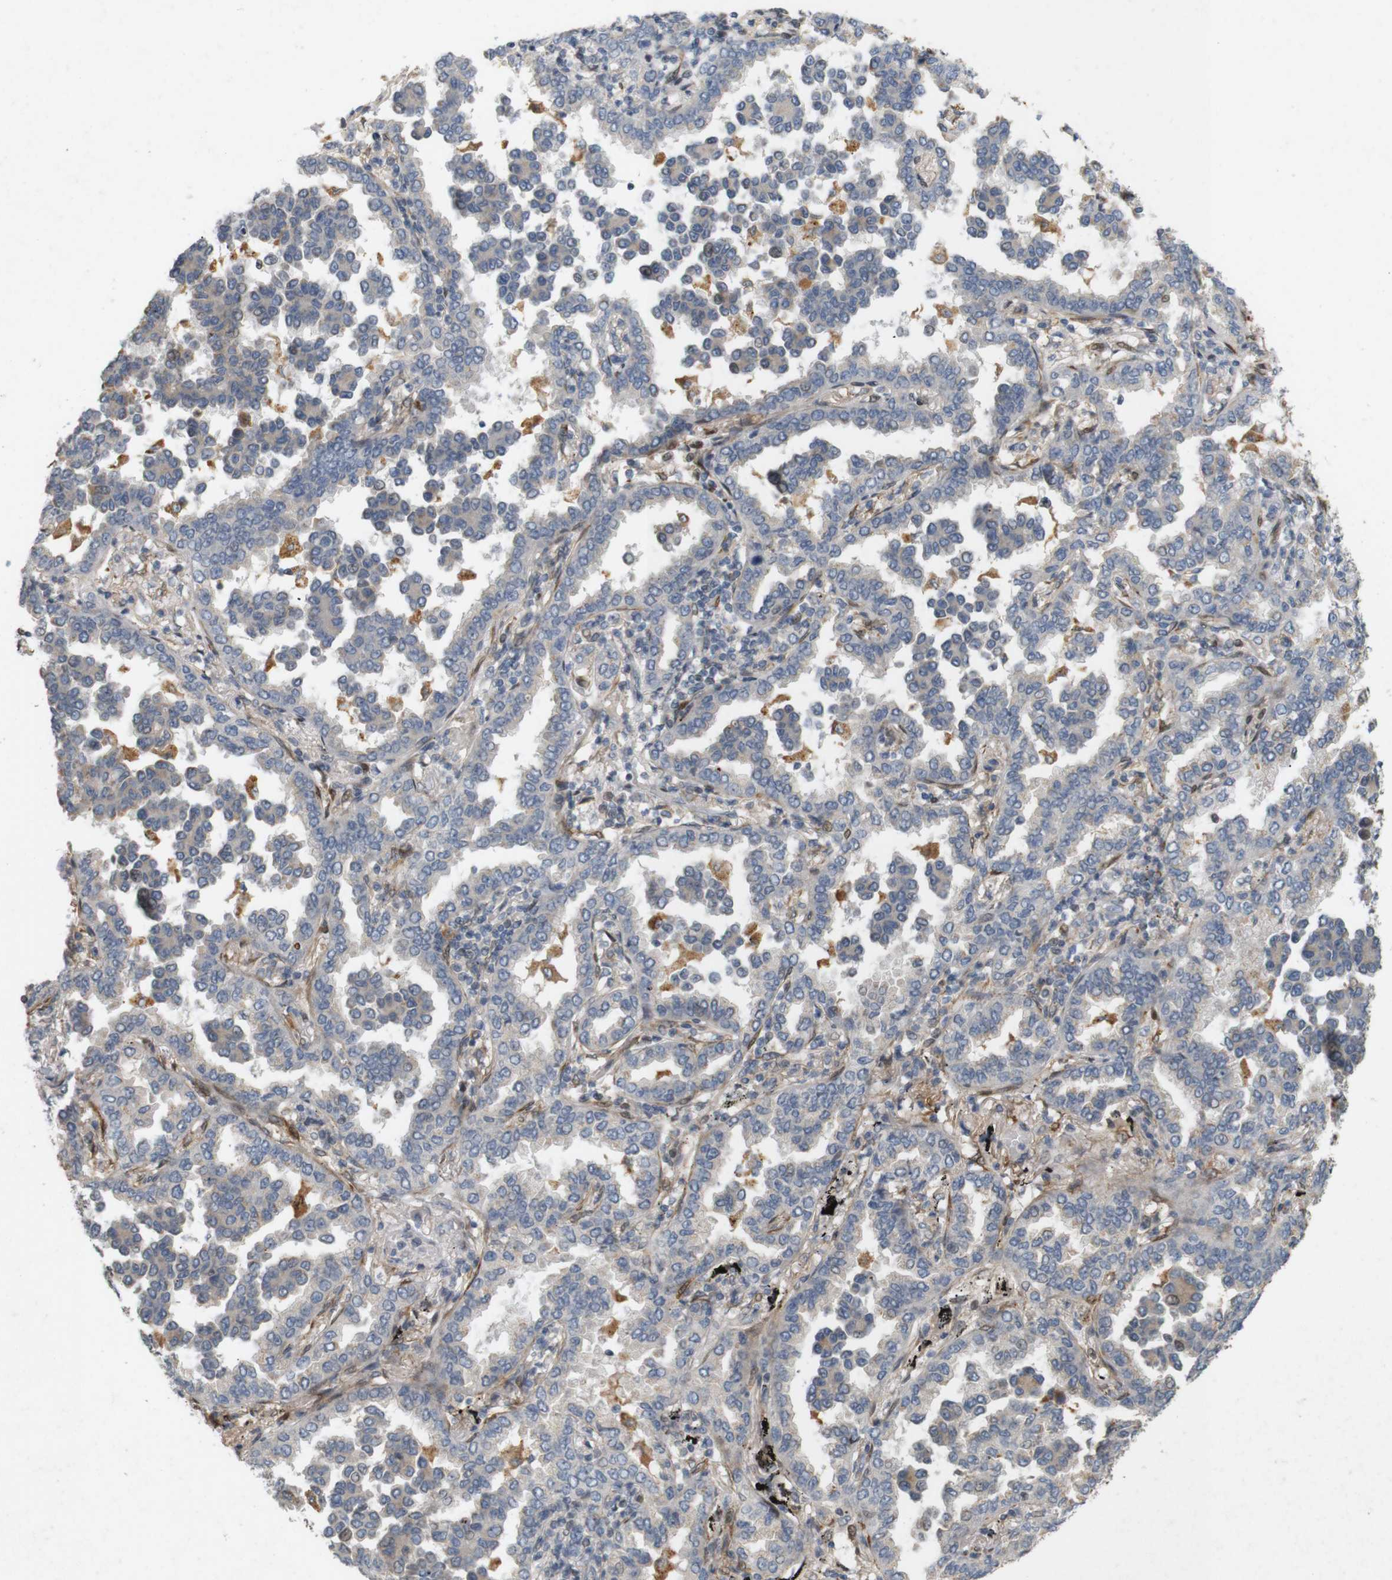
{"staining": {"intensity": "moderate", "quantity": "<25%", "location": "cytoplasmic/membranous"}, "tissue": "lung cancer", "cell_type": "Tumor cells", "image_type": "cancer", "snomed": [{"axis": "morphology", "description": "Normal tissue, NOS"}, {"axis": "morphology", "description": "Adenocarcinoma, NOS"}, {"axis": "topography", "description": "Lung"}], "caption": "IHC image of neoplastic tissue: lung cancer stained using immunohistochemistry shows low levels of moderate protein expression localized specifically in the cytoplasmic/membranous of tumor cells, appearing as a cytoplasmic/membranous brown color.", "gene": "PPP1R14A", "patient": {"sex": "male", "age": 59}}